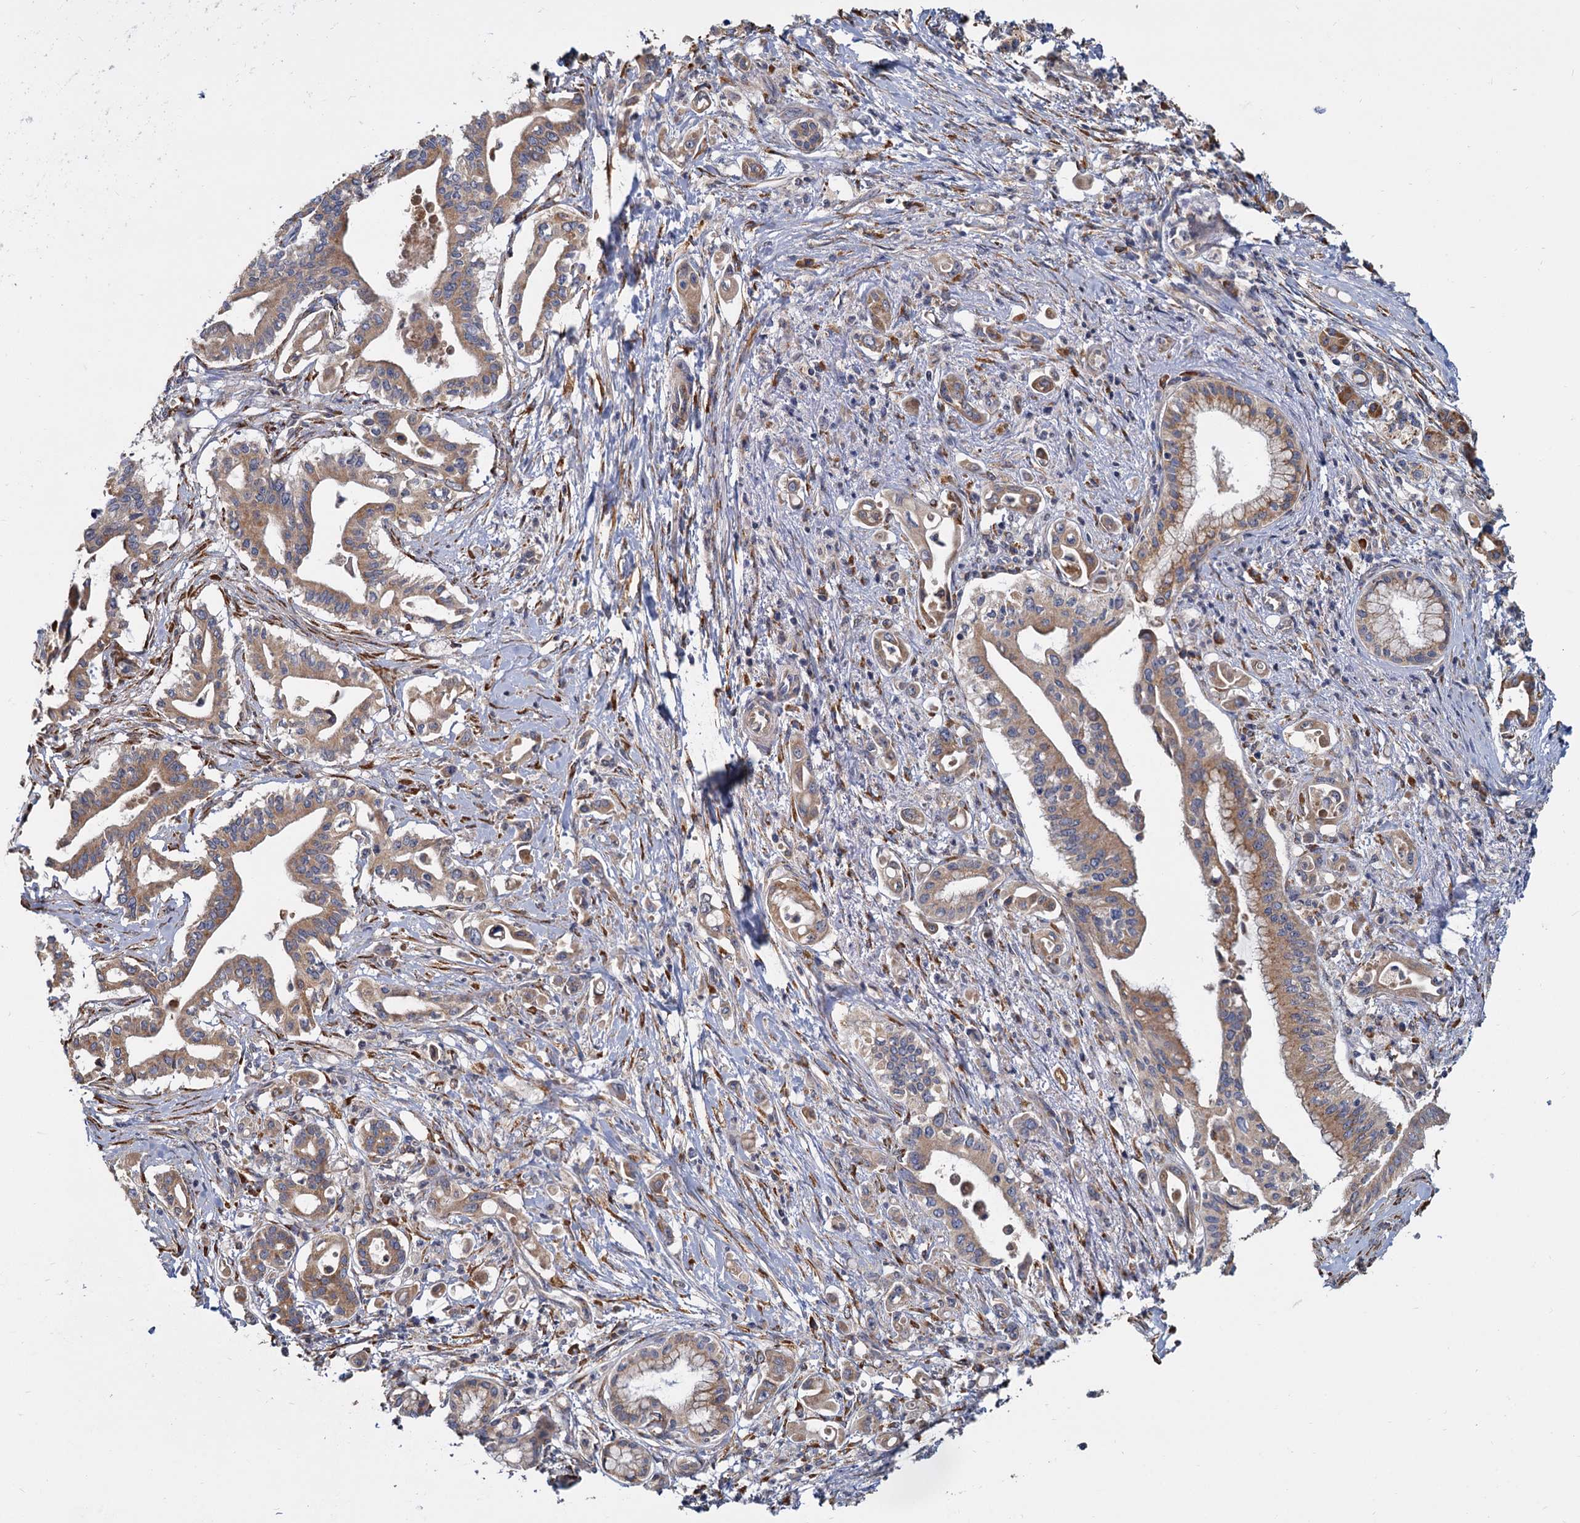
{"staining": {"intensity": "moderate", "quantity": ">75%", "location": "cytoplasmic/membranous"}, "tissue": "pancreatic cancer", "cell_type": "Tumor cells", "image_type": "cancer", "snomed": [{"axis": "morphology", "description": "Adenocarcinoma, NOS"}, {"axis": "topography", "description": "Pancreas"}], "caption": "Protein staining of pancreatic cancer tissue shows moderate cytoplasmic/membranous positivity in about >75% of tumor cells. (DAB IHC with brightfield microscopy, high magnification).", "gene": "LRRC51", "patient": {"sex": "female", "age": 77}}